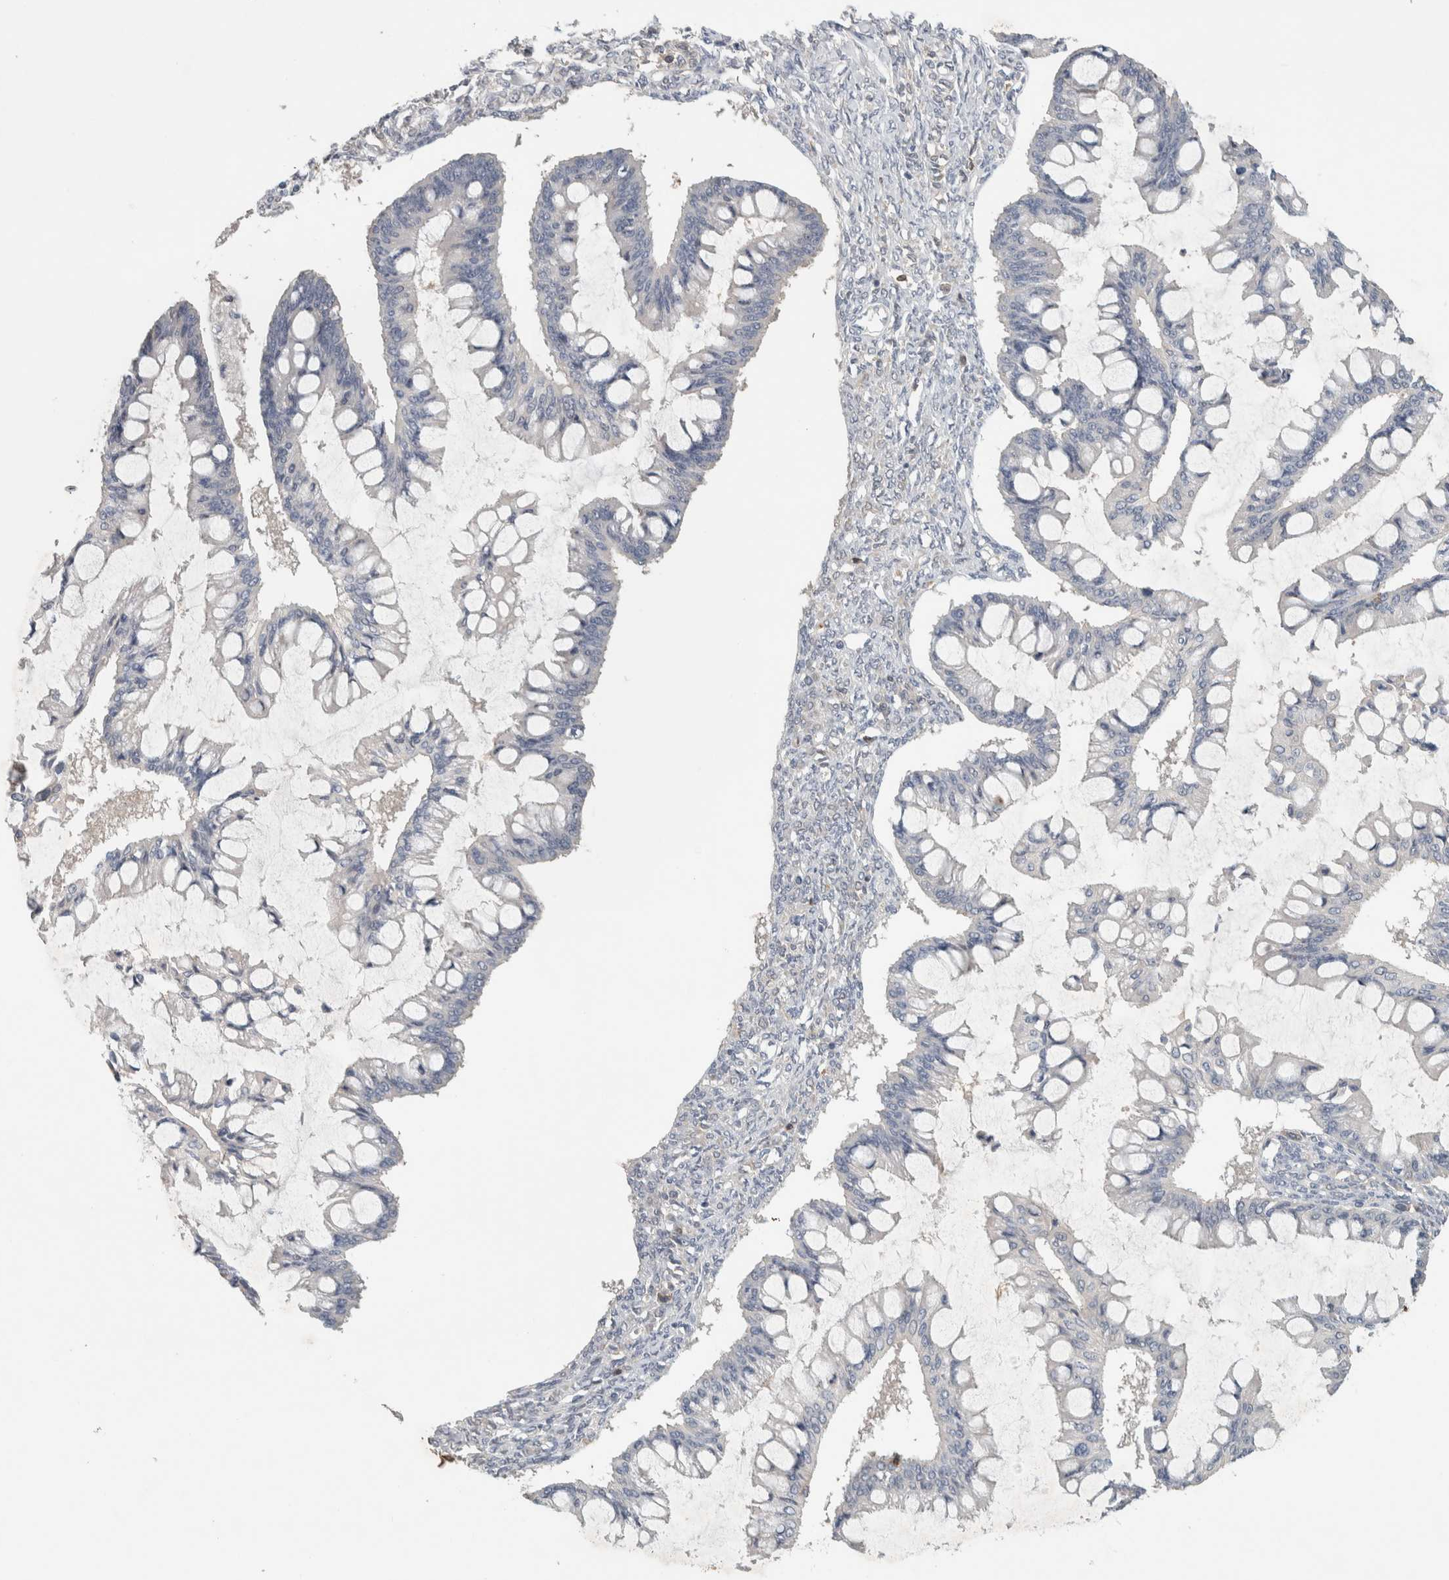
{"staining": {"intensity": "negative", "quantity": "none", "location": "none"}, "tissue": "ovarian cancer", "cell_type": "Tumor cells", "image_type": "cancer", "snomed": [{"axis": "morphology", "description": "Cystadenocarcinoma, mucinous, NOS"}, {"axis": "topography", "description": "Ovary"}], "caption": "Tumor cells show no significant protein staining in ovarian cancer (mucinous cystadenocarcinoma).", "gene": "GFRA2", "patient": {"sex": "female", "age": 73}}